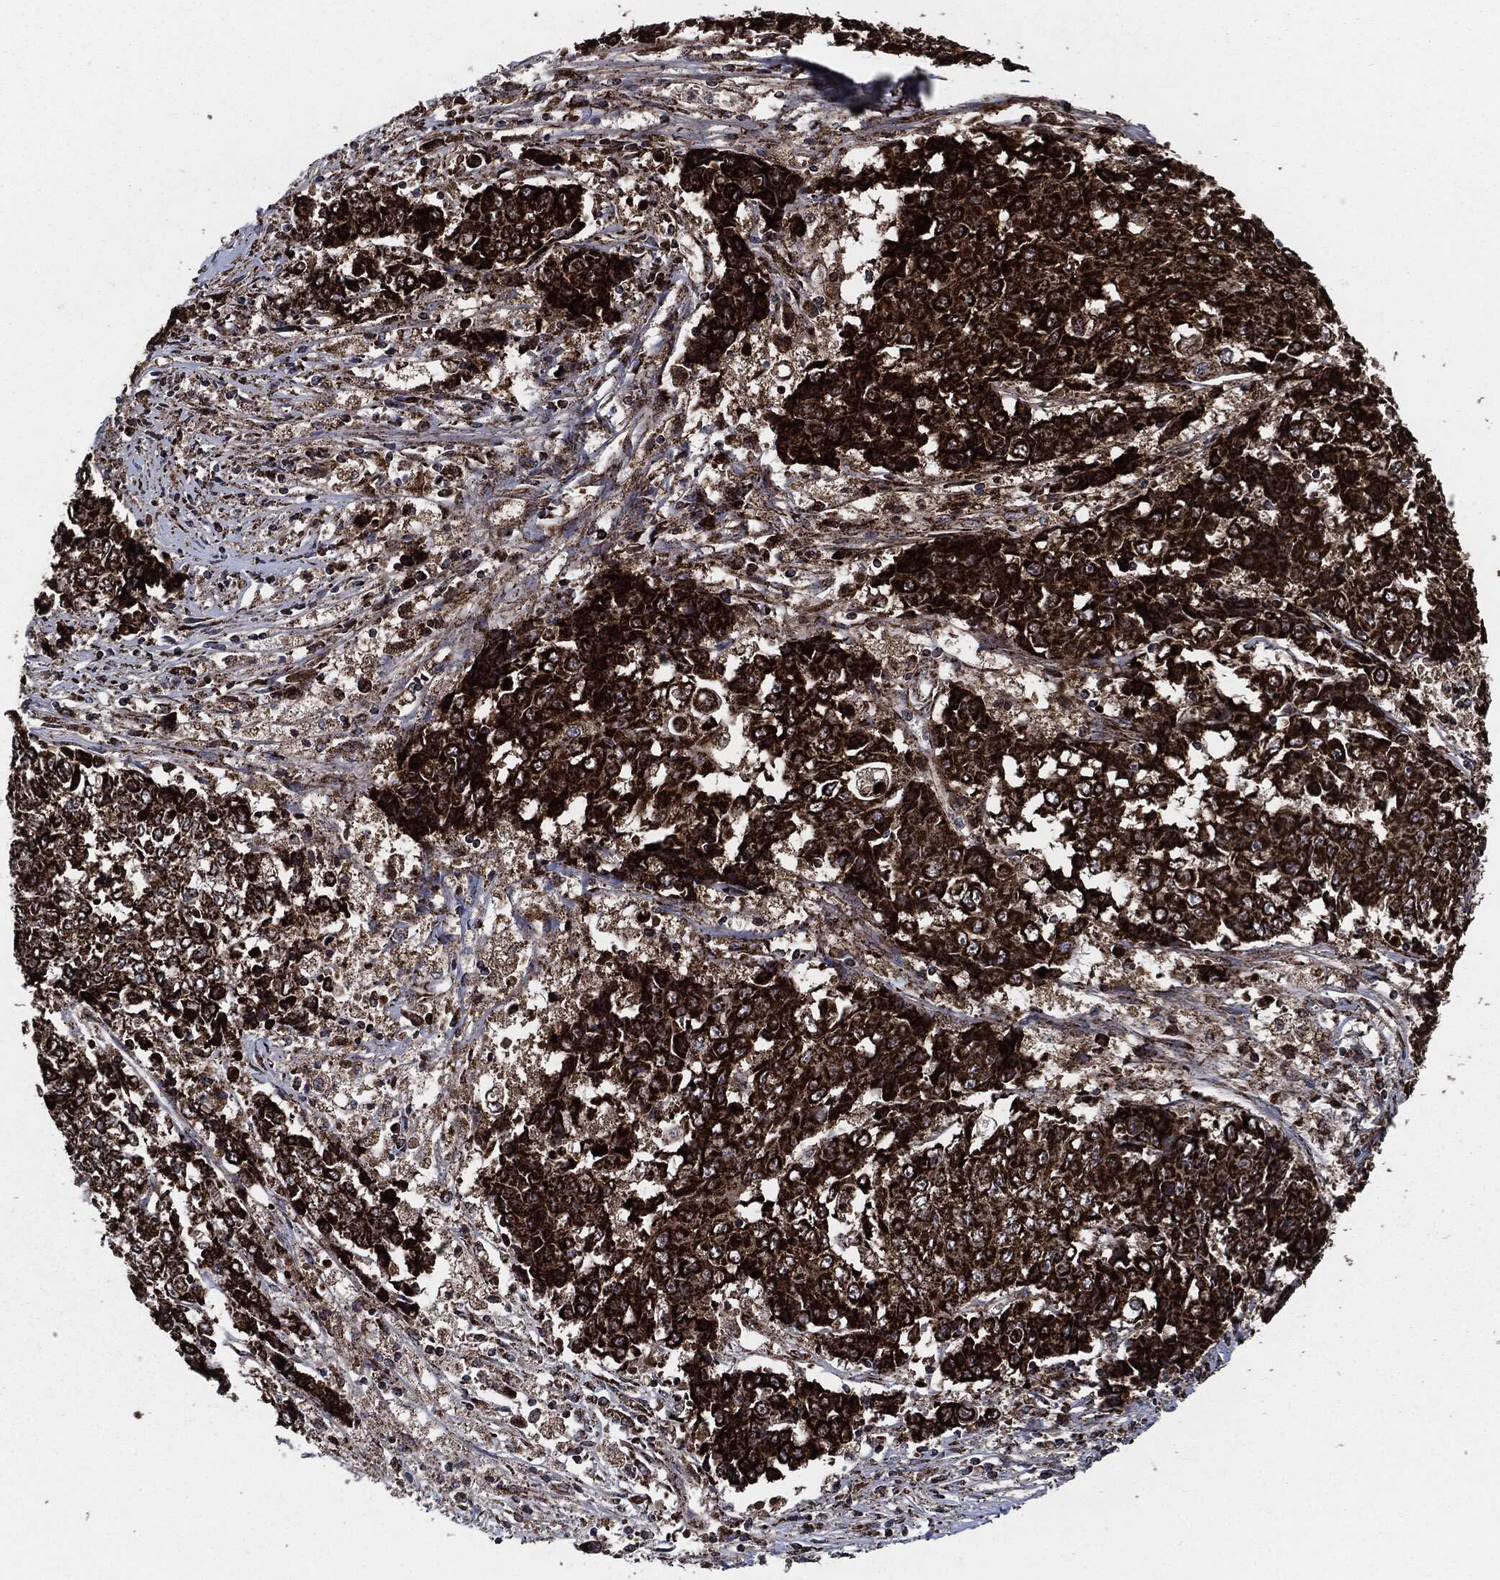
{"staining": {"intensity": "strong", "quantity": ">75%", "location": "cytoplasmic/membranous"}, "tissue": "ovarian cancer", "cell_type": "Tumor cells", "image_type": "cancer", "snomed": [{"axis": "morphology", "description": "Carcinoma, endometroid"}, {"axis": "topography", "description": "Ovary"}], "caption": "An image showing strong cytoplasmic/membranous staining in about >75% of tumor cells in endometroid carcinoma (ovarian), as visualized by brown immunohistochemical staining.", "gene": "FH", "patient": {"sex": "female", "age": 42}}